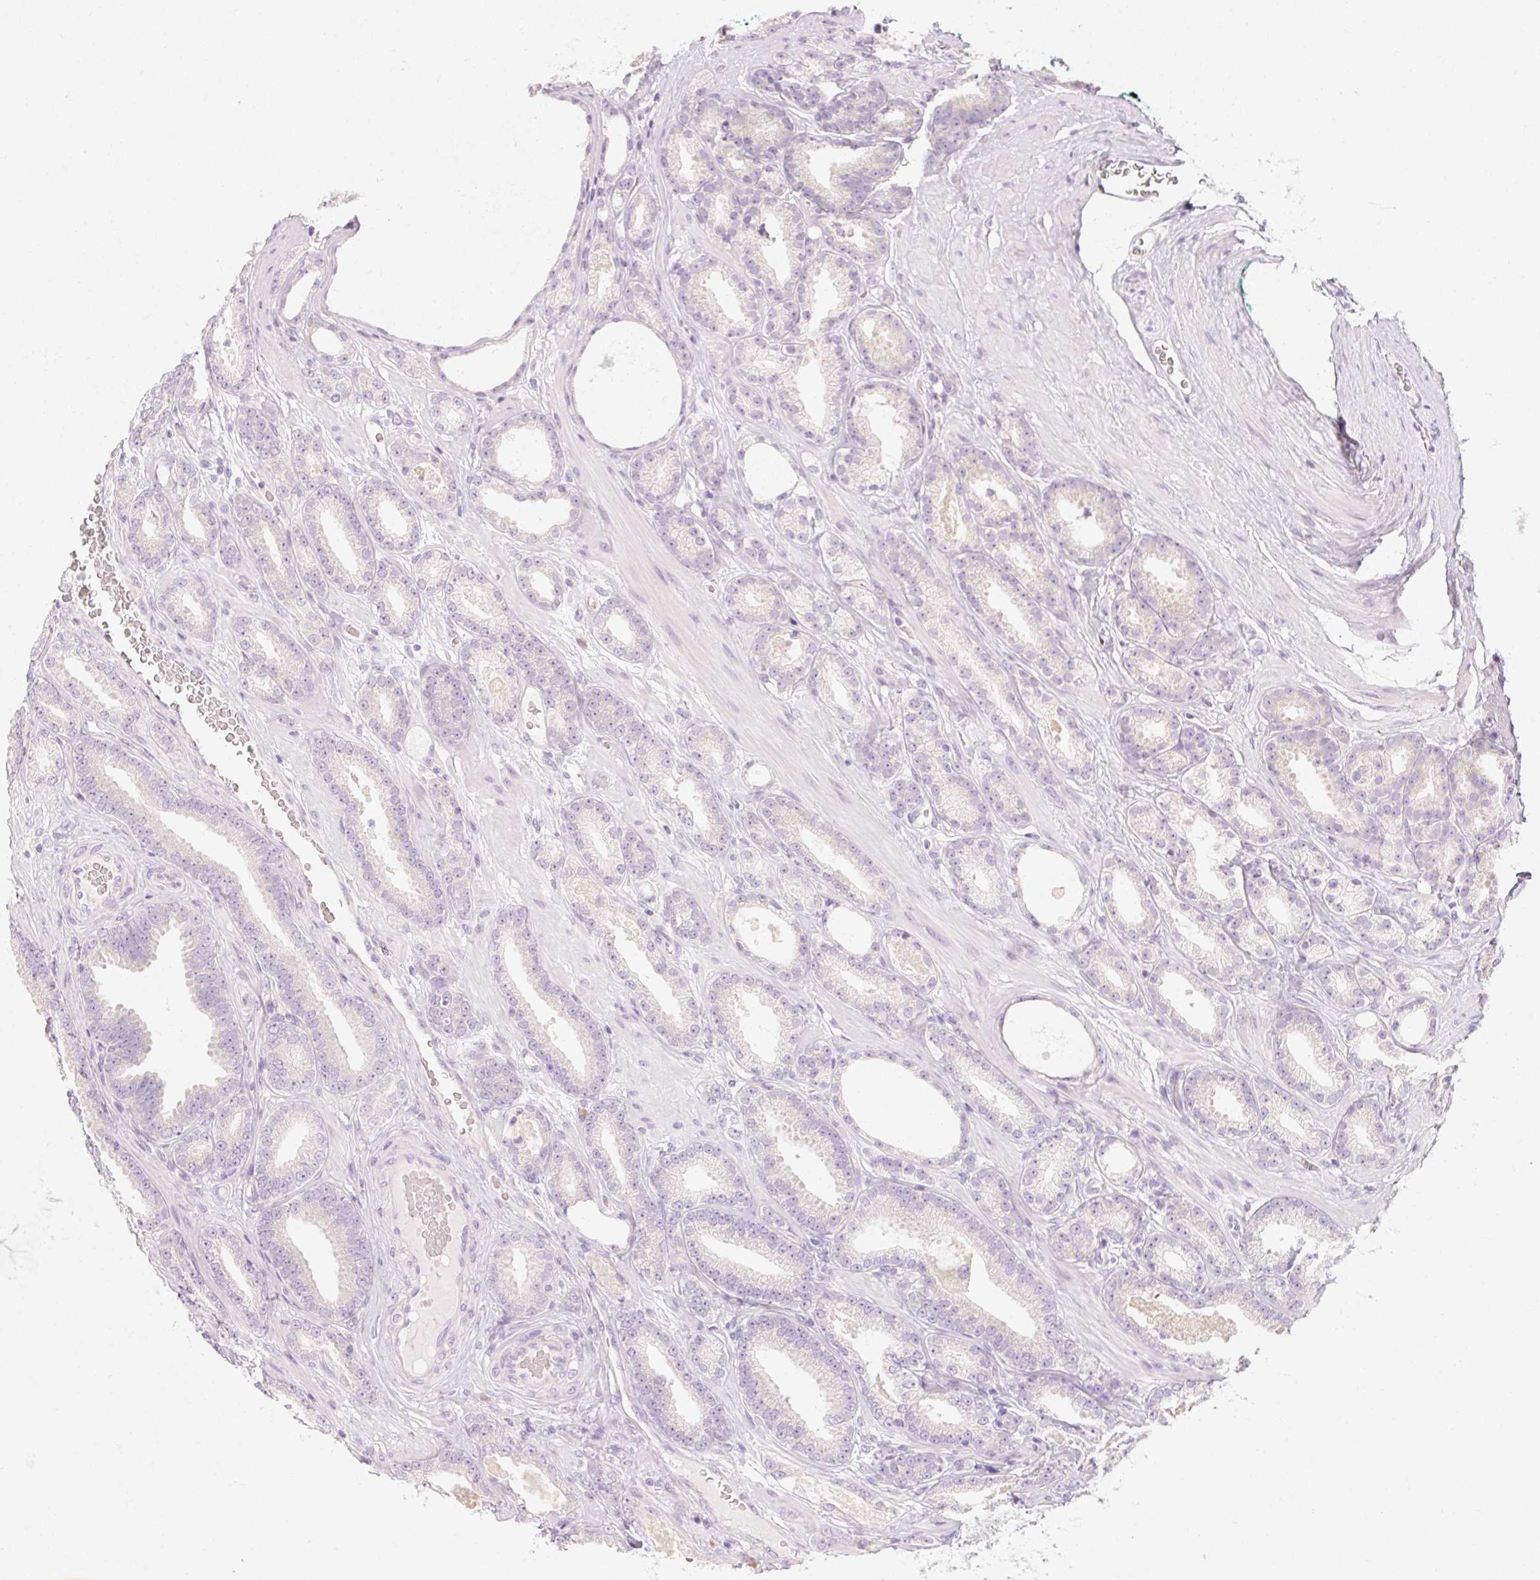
{"staining": {"intensity": "weak", "quantity": "<25%", "location": "cytoplasmic/membranous"}, "tissue": "prostate cancer", "cell_type": "Tumor cells", "image_type": "cancer", "snomed": [{"axis": "morphology", "description": "Adenocarcinoma, Low grade"}, {"axis": "topography", "description": "Prostate"}], "caption": "A high-resolution photomicrograph shows immunohistochemistry staining of prostate cancer, which displays no significant expression in tumor cells.", "gene": "MYO1D", "patient": {"sex": "male", "age": 61}}